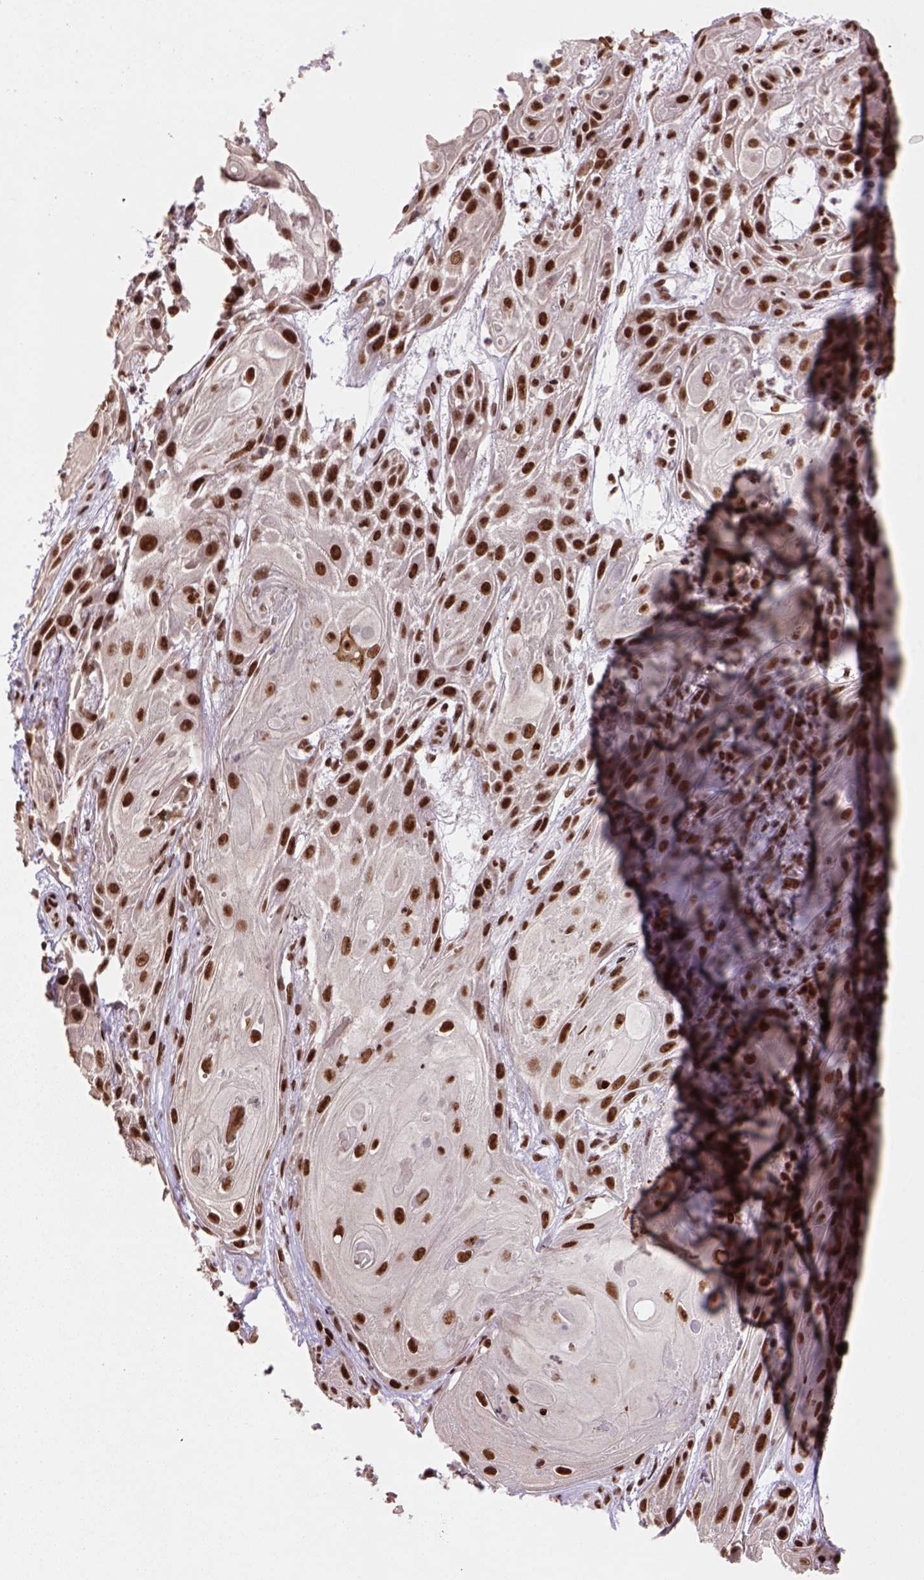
{"staining": {"intensity": "strong", "quantity": ">75%", "location": "nuclear"}, "tissue": "skin cancer", "cell_type": "Tumor cells", "image_type": "cancer", "snomed": [{"axis": "morphology", "description": "Squamous cell carcinoma, NOS"}, {"axis": "topography", "description": "Skin"}], "caption": "Immunohistochemistry (IHC) of human skin cancer (squamous cell carcinoma) reveals high levels of strong nuclear expression in approximately >75% of tumor cells.", "gene": "NSMCE2", "patient": {"sex": "male", "age": 62}}